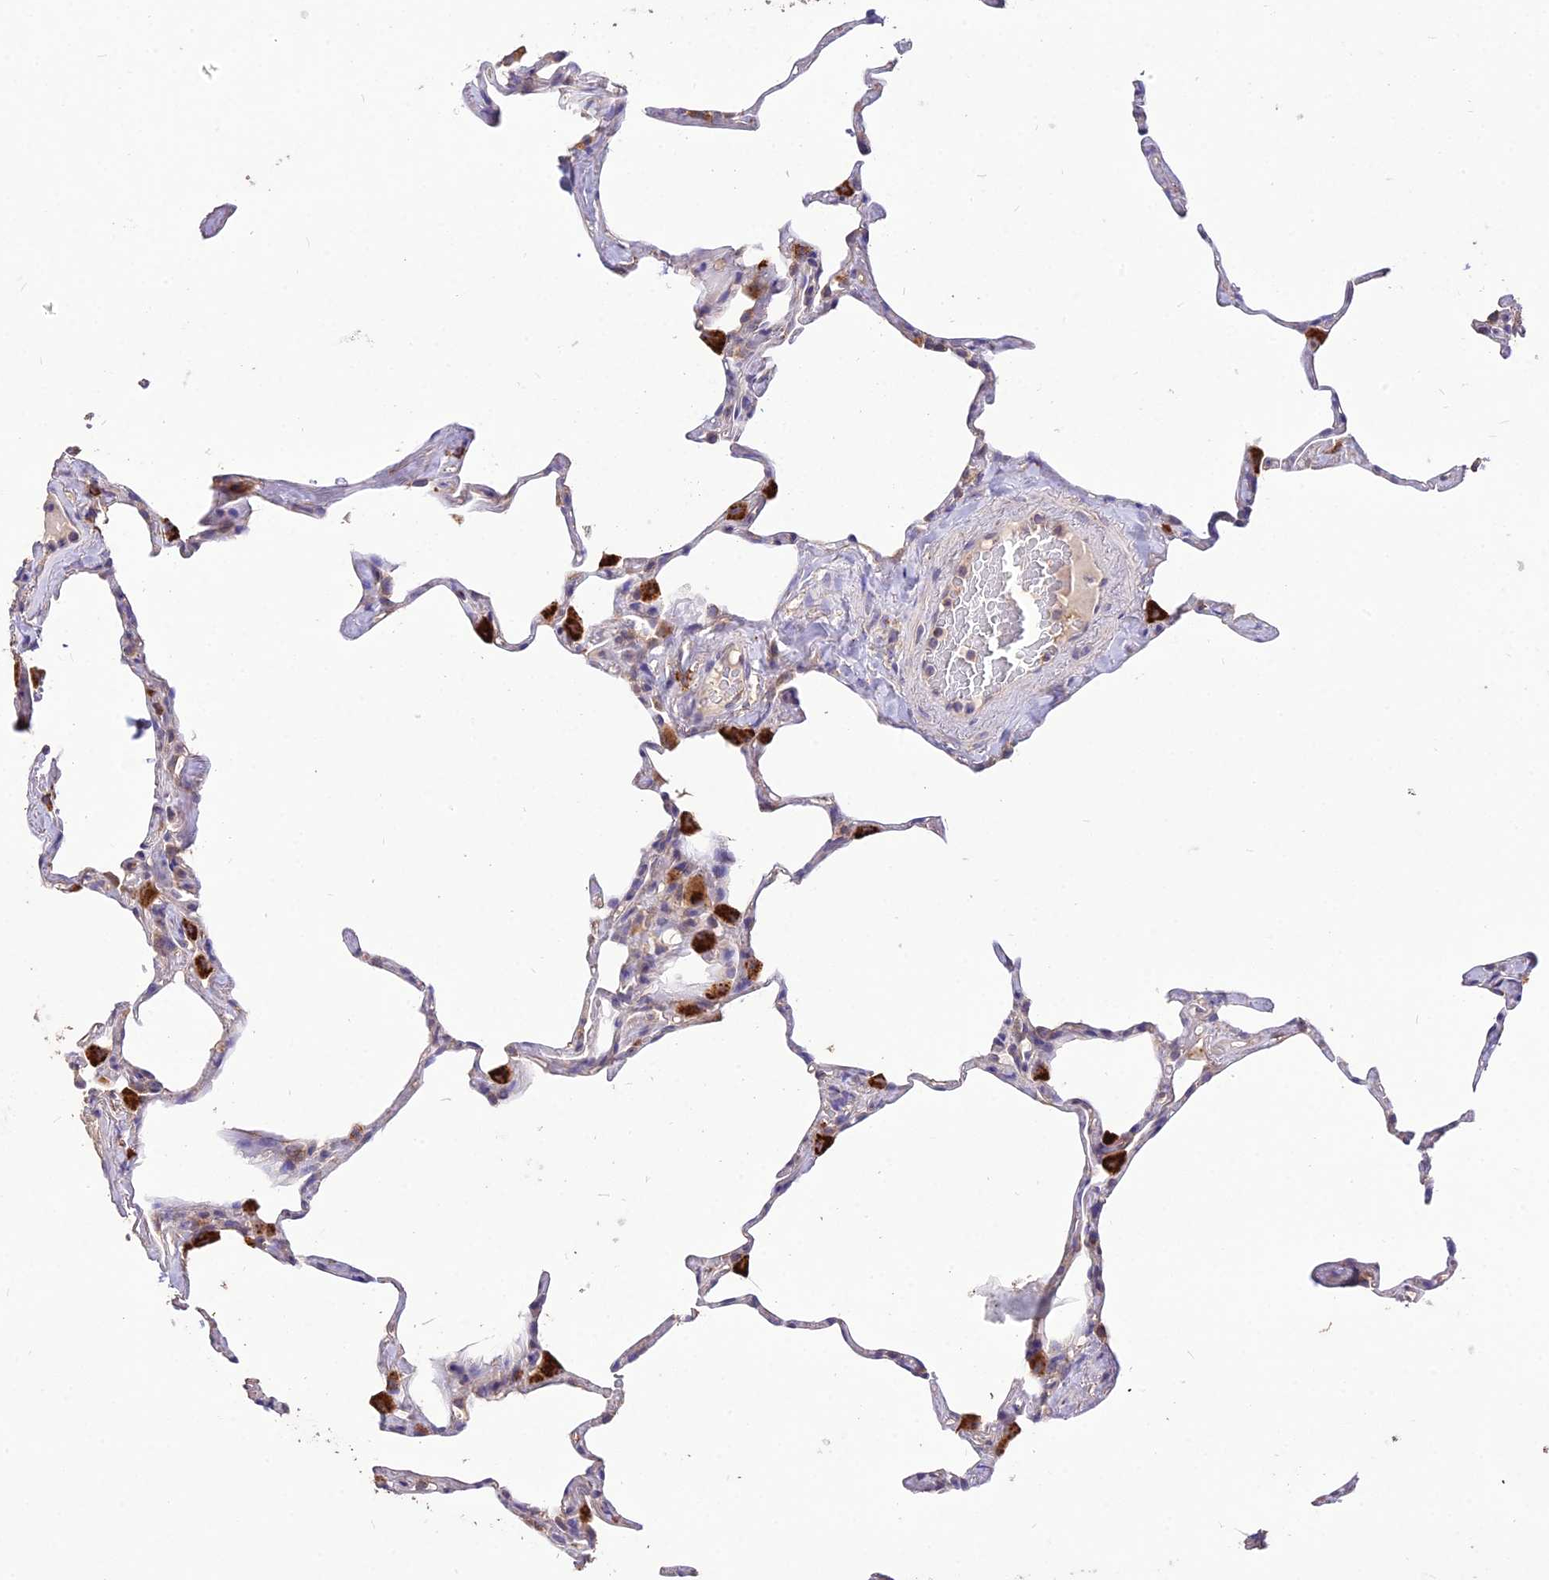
{"staining": {"intensity": "weak", "quantity": "25%-75%", "location": "cytoplasmic/membranous"}, "tissue": "lung", "cell_type": "Alveolar cells", "image_type": "normal", "snomed": [{"axis": "morphology", "description": "Normal tissue, NOS"}, {"axis": "topography", "description": "Lung"}], "caption": "DAB (3,3'-diaminobenzidine) immunohistochemical staining of unremarkable lung exhibits weak cytoplasmic/membranous protein positivity in about 25%-75% of alveolar cells. Immunohistochemistry (ihc) stains the protein in brown and the nuclei are stained blue.", "gene": "SDHD", "patient": {"sex": "male", "age": 65}}